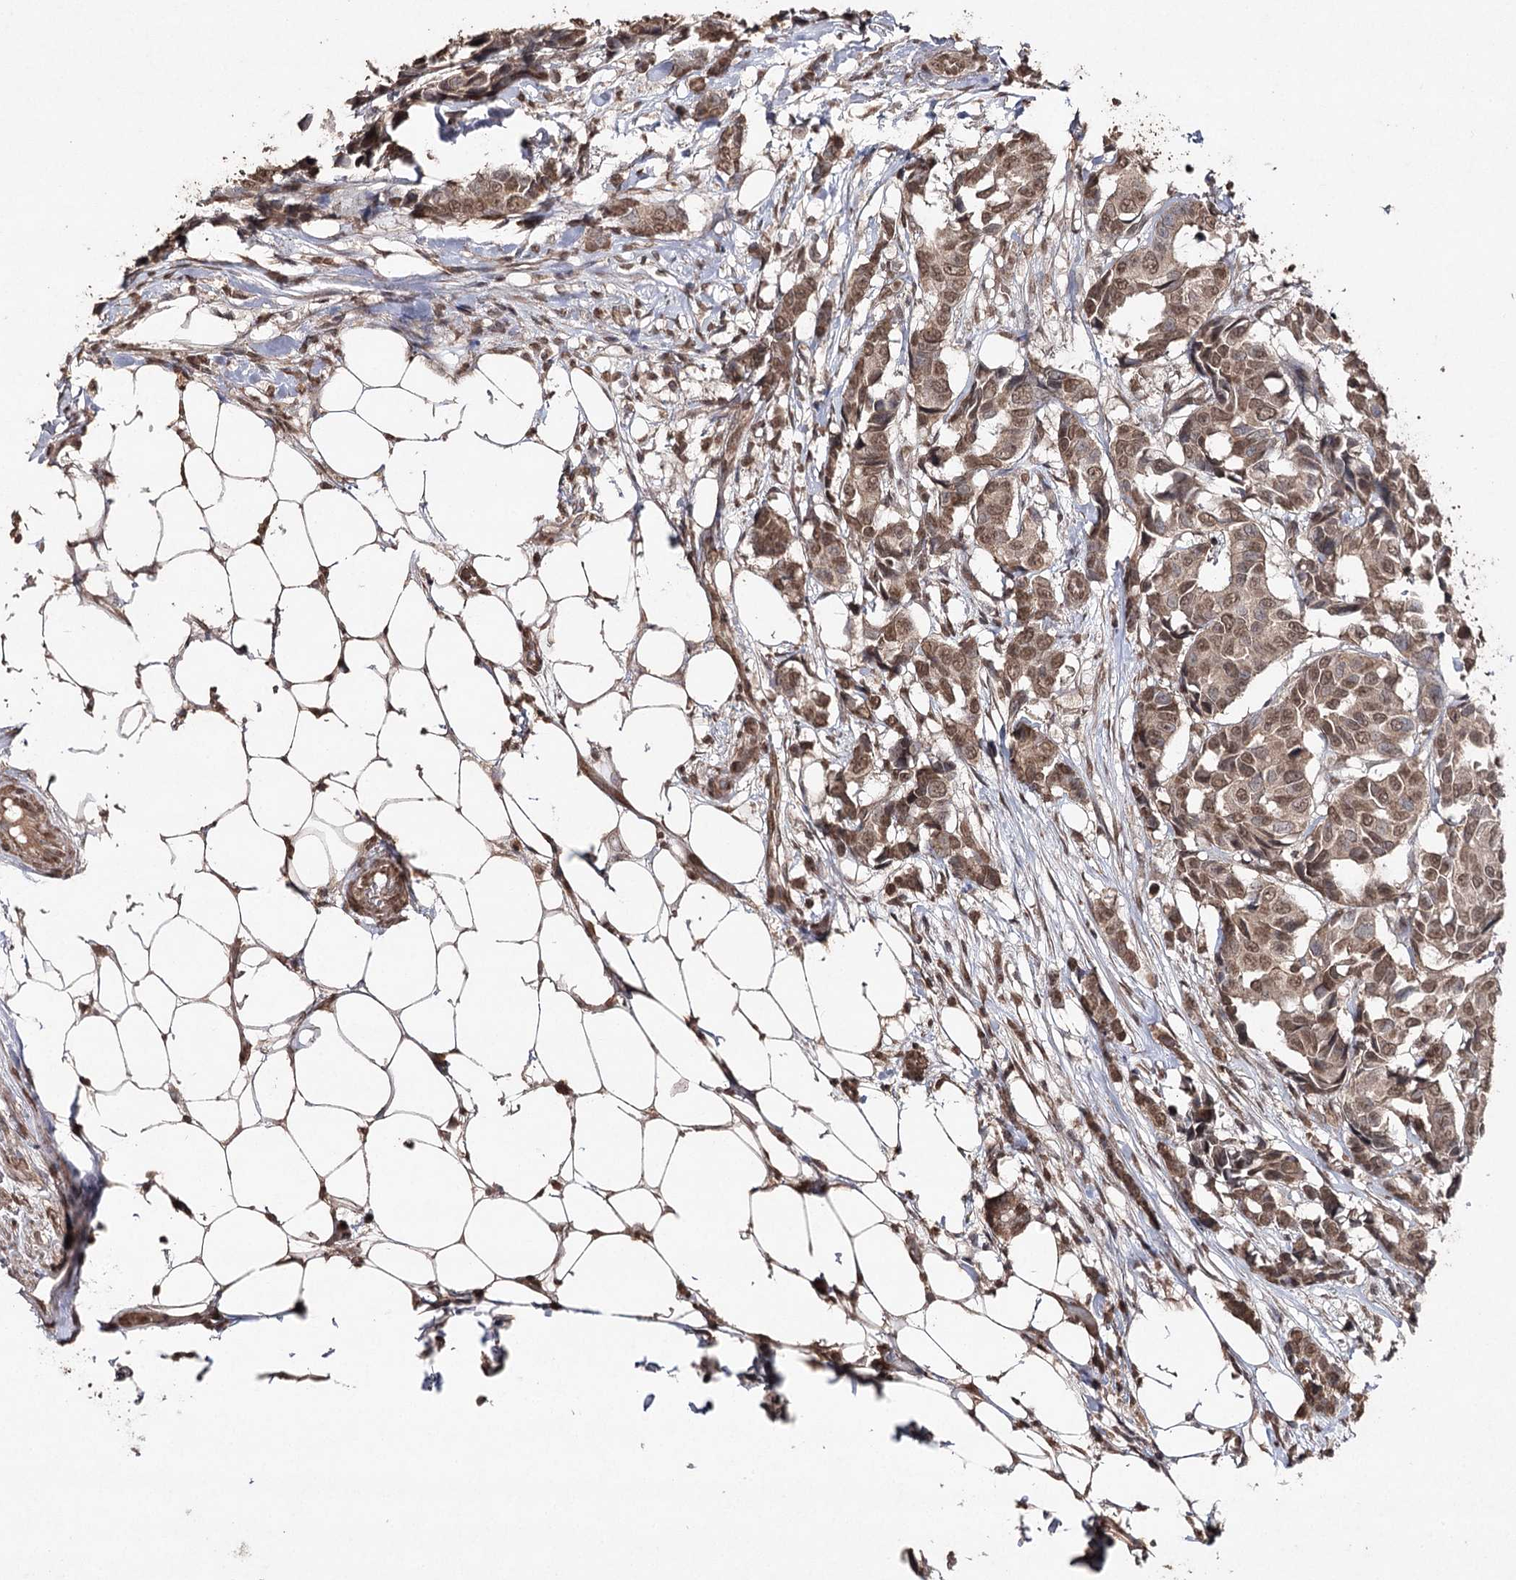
{"staining": {"intensity": "moderate", "quantity": ">75%", "location": "cytoplasmic/membranous,nuclear"}, "tissue": "breast cancer", "cell_type": "Tumor cells", "image_type": "cancer", "snomed": [{"axis": "morphology", "description": "Duct carcinoma"}, {"axis": "topography", "description": "Breast"}], "caption": "Breast cancer tissue shows moderate cytoplasmic/membranous and nuclear positivity in approximately >75% of tumor cells, visualized by immunohistochemistry.", "gene": "ATG14", "patient": {"sex": "female", "age": 87}}